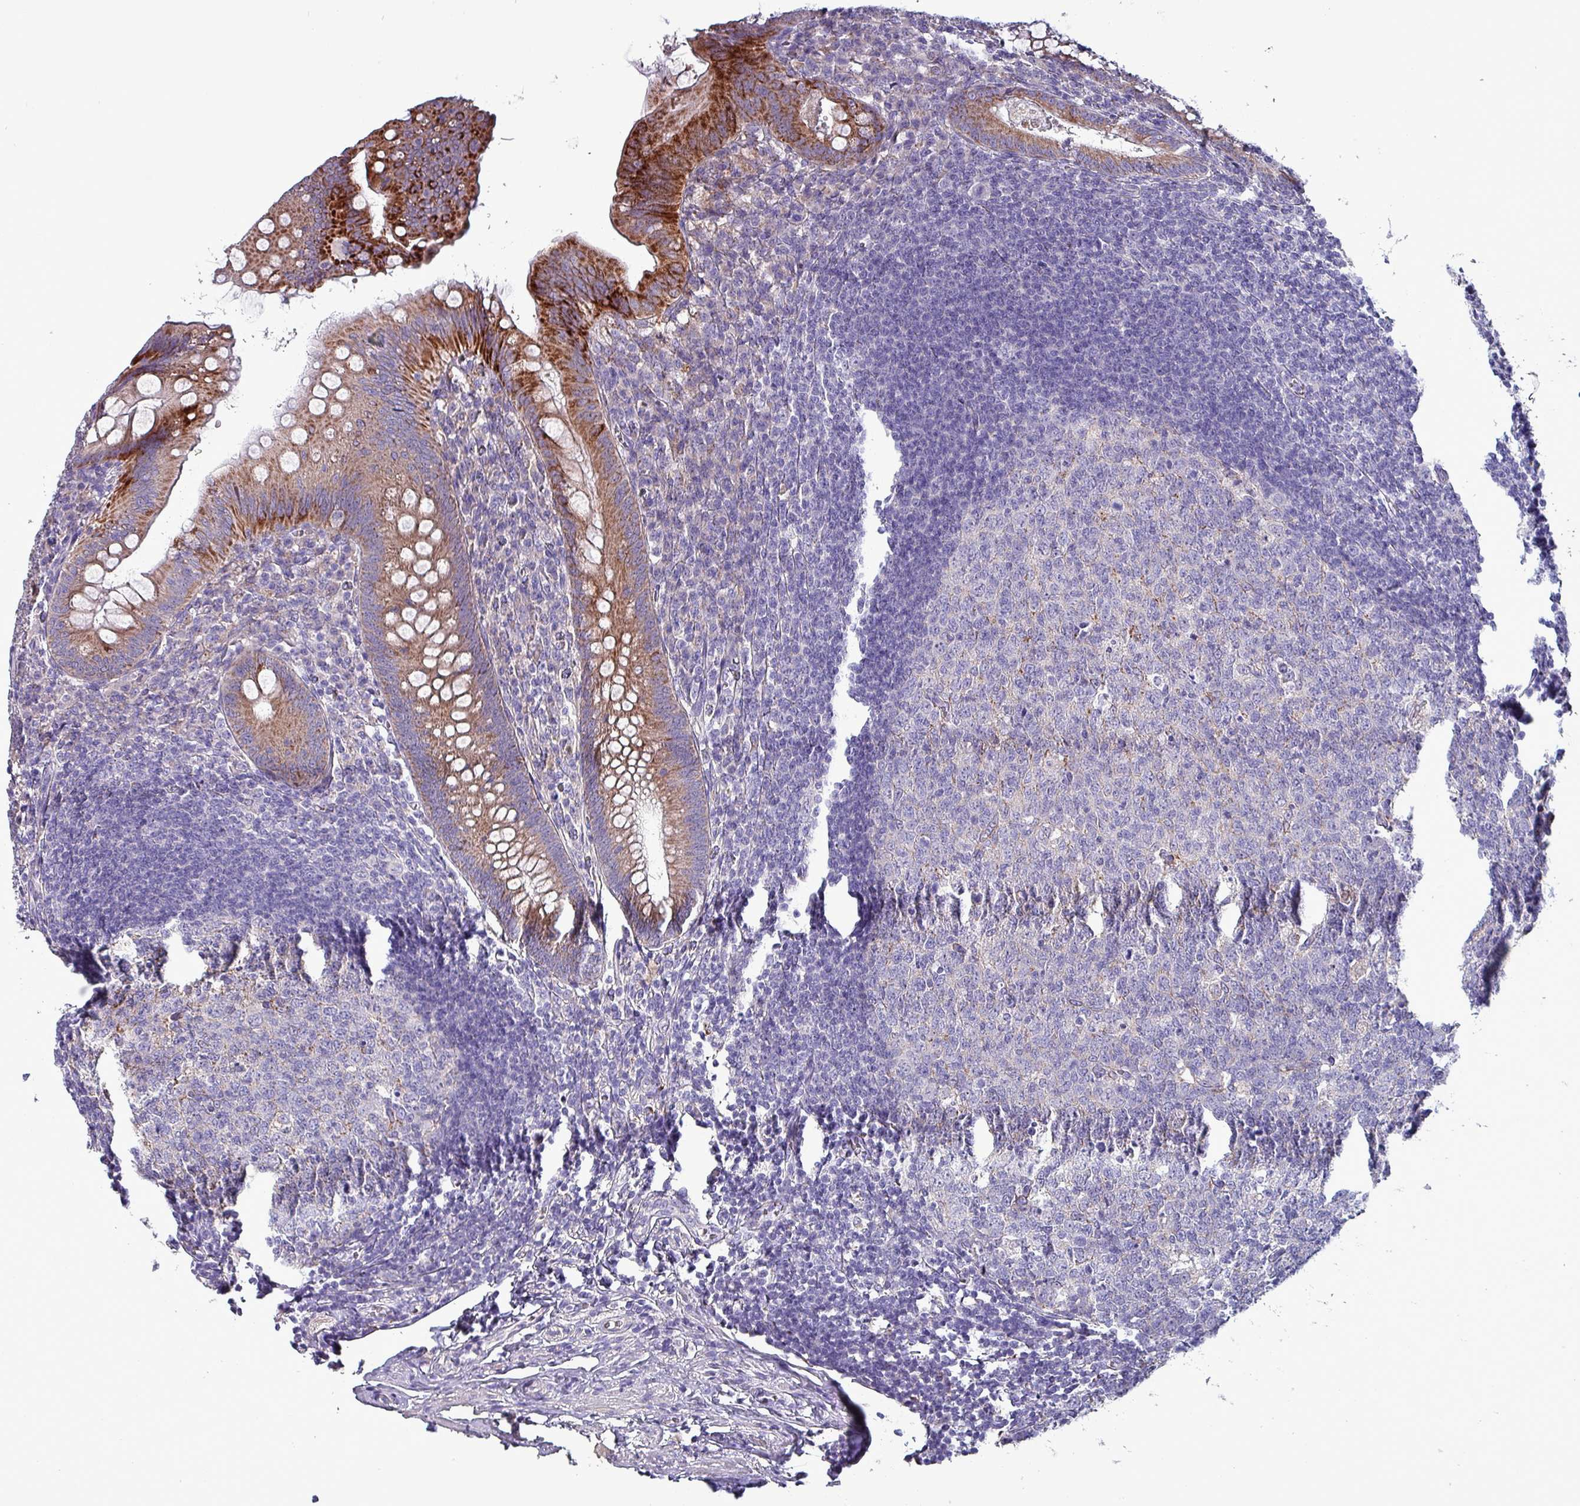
{"staining": {"intensity": "strong", "quantity": "25%-75%", "location": "cytoplasmic/membranous"}, "tissue": "appendix", "cell_type": "Glandular cells", "image_type": "normal", "snomed": [{"axis": "morphology", "description": "Normal tissue, NOS"}, {"axis": "topography", "description": "Appendix"}], "caption": "High-magnification brightfield microscopy of normal appendix stained with DAB (brown) and counterstained with hematoxylin (blue). glandular cells exhibit strong cytoplasmic/membranous expression is present in about25%-75% of cells. The protein is shown in brown color, while the nuclei are stained blue.", "gene": "HSD3B7", "patient": {"sex": "male", "age": 56}}